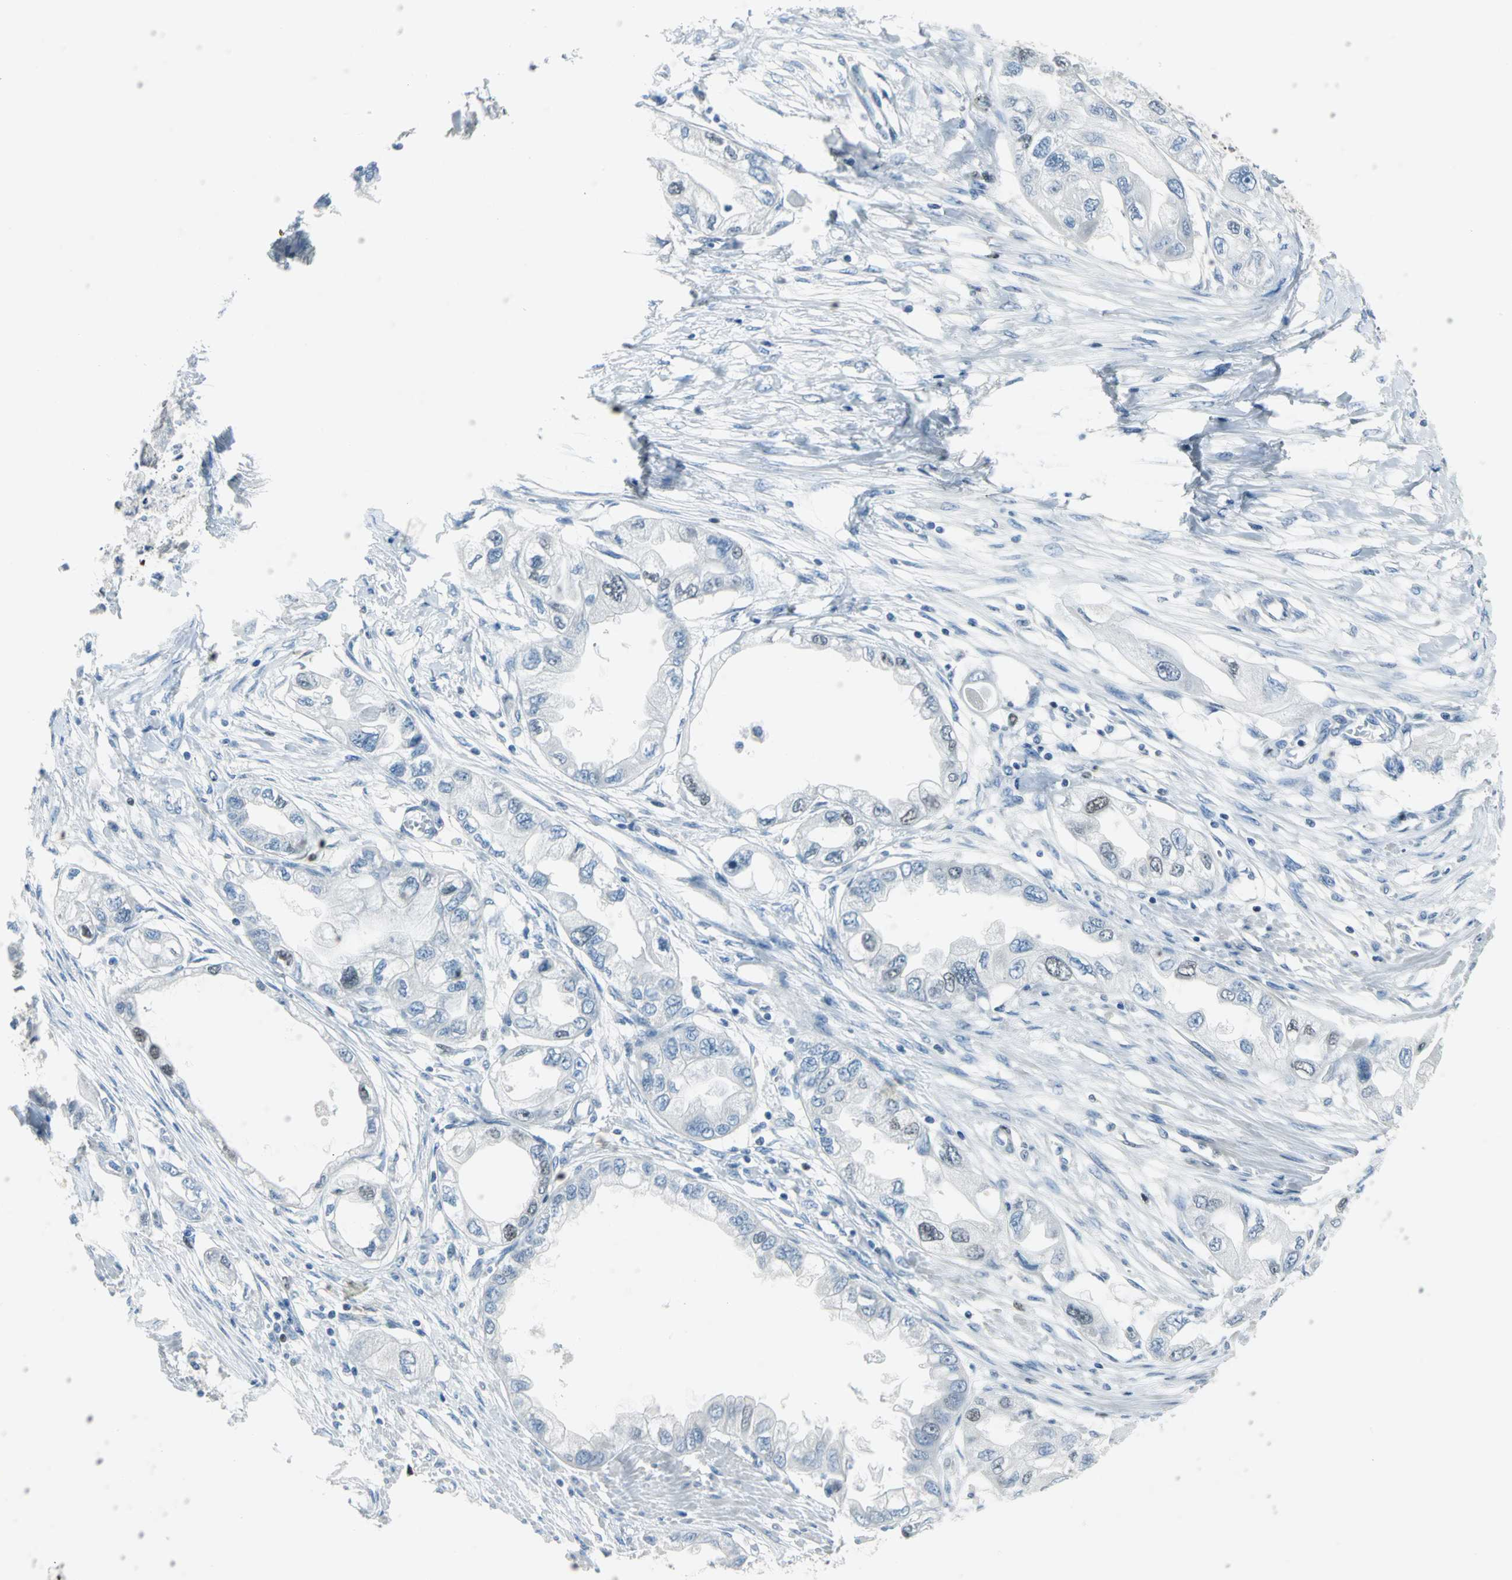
{"staining": {"intensity": "weak", "quantity": "<25%", "location": "nuclear"}, "tissue": "endometrial cancer", "cell_type": "Tumor cells", "image_type": "cancer", "snomed": [{"axis": "morphology", "description": "Adenocarcinoma, NOS"}, {"axis": "topography", "description": "Endometrium"}], "caption": "Immunohistochemical staining of adenocarcinoma (endometrial) shows no significant expression in tumor cells.", "gene": "MCM3", "patient": {"sex": "female", "age": 67}}